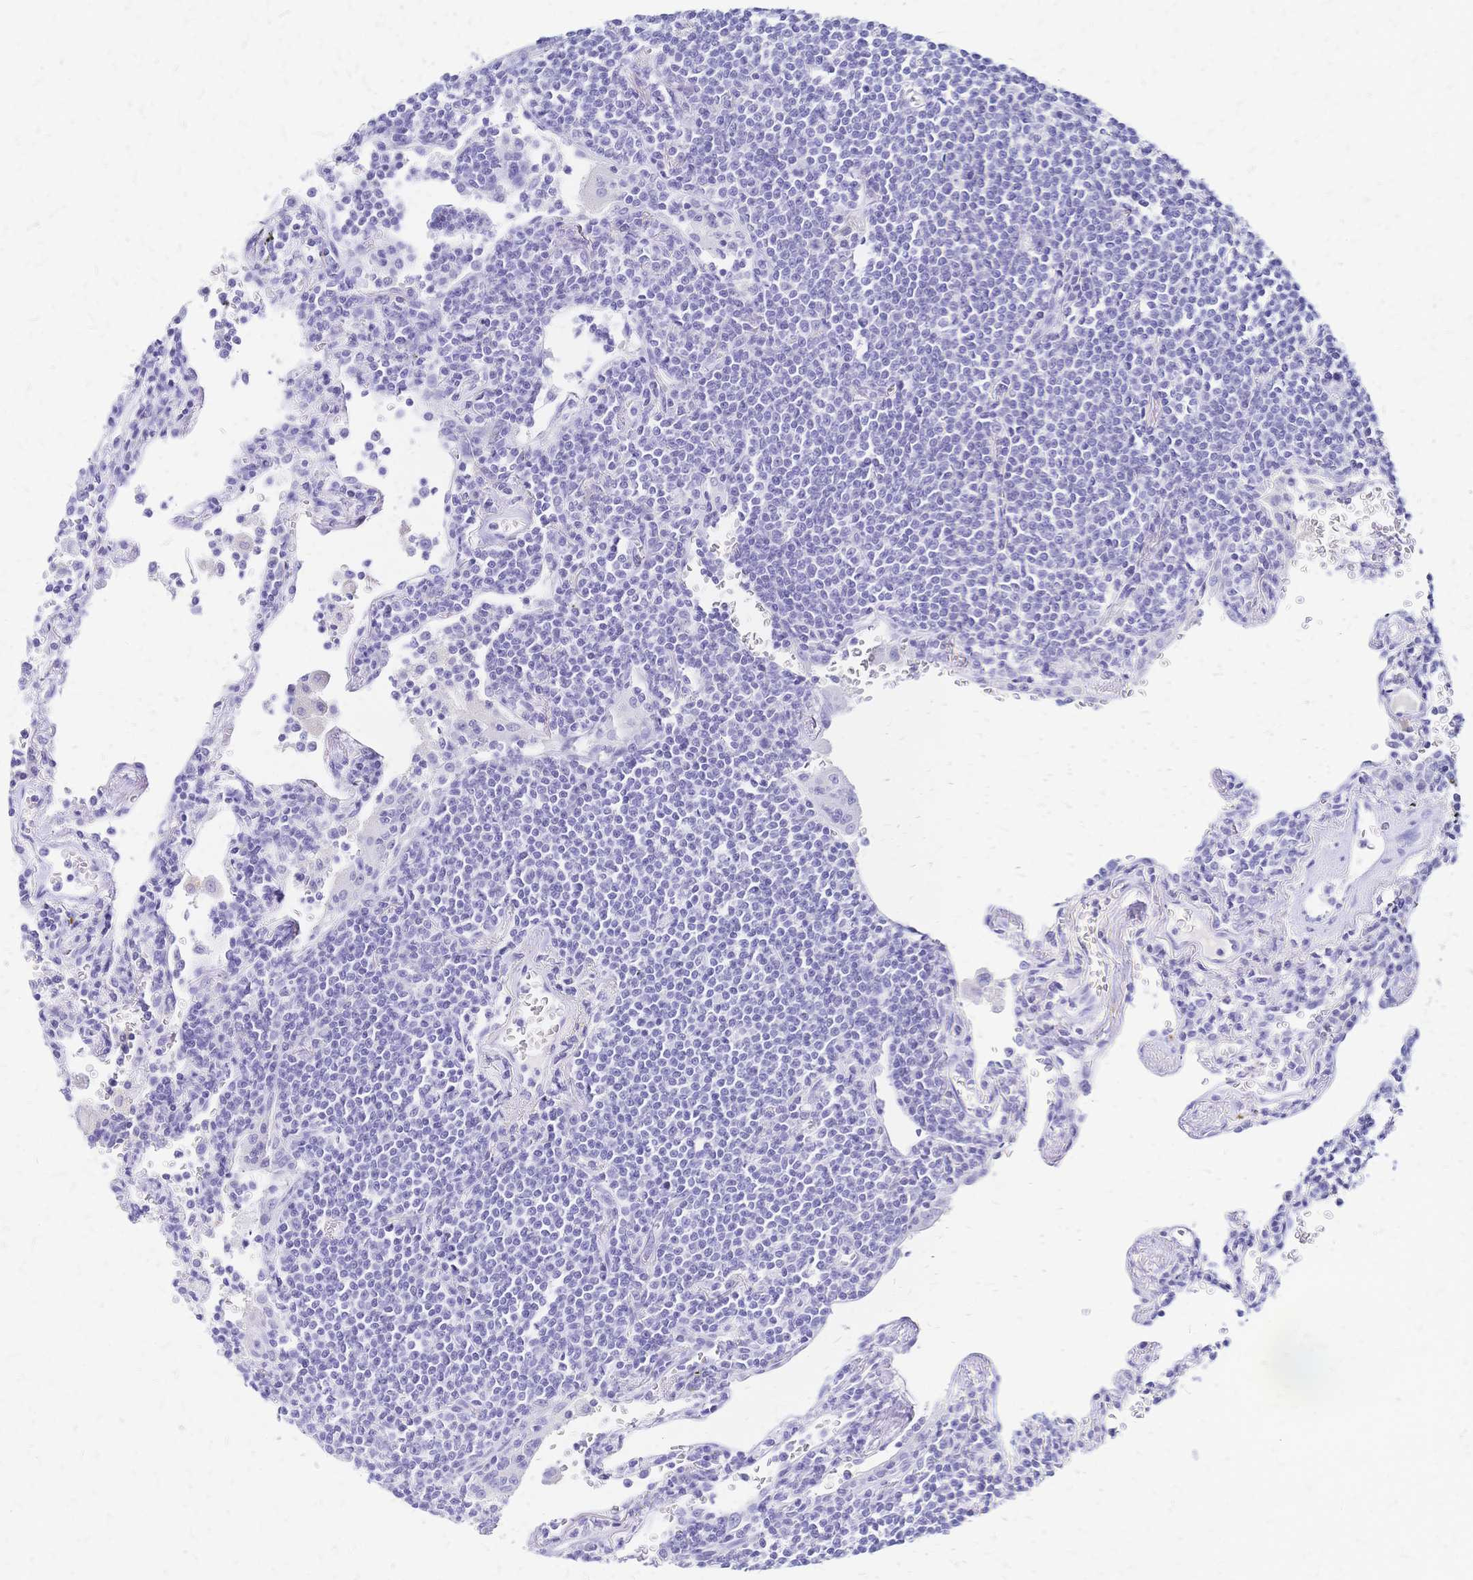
{"staining": {"intensity": "negative", "quantity": "none", "location": "none"}, "tissue": "lymphoma", "cell_type": "Tumor cells", "image_type": "cancer", "snomed": [{"axis": "morphology", "description": "Malignant lymphoma, non-Hodgkin's type, Low grade"}, {"axis": "topography", "description": "Lung"}], "caption": "Immunohistochemistry (IHC) photomicrograph of neoplastic tissue: human lymphoma stained with DAB shows no significant protein staining in tumor cells. (DAB immunohistochemistry (IHC) with hematoxylin counter stain).", "gene": "FA2H", "patient": {"sex": "female", "age": 71}}